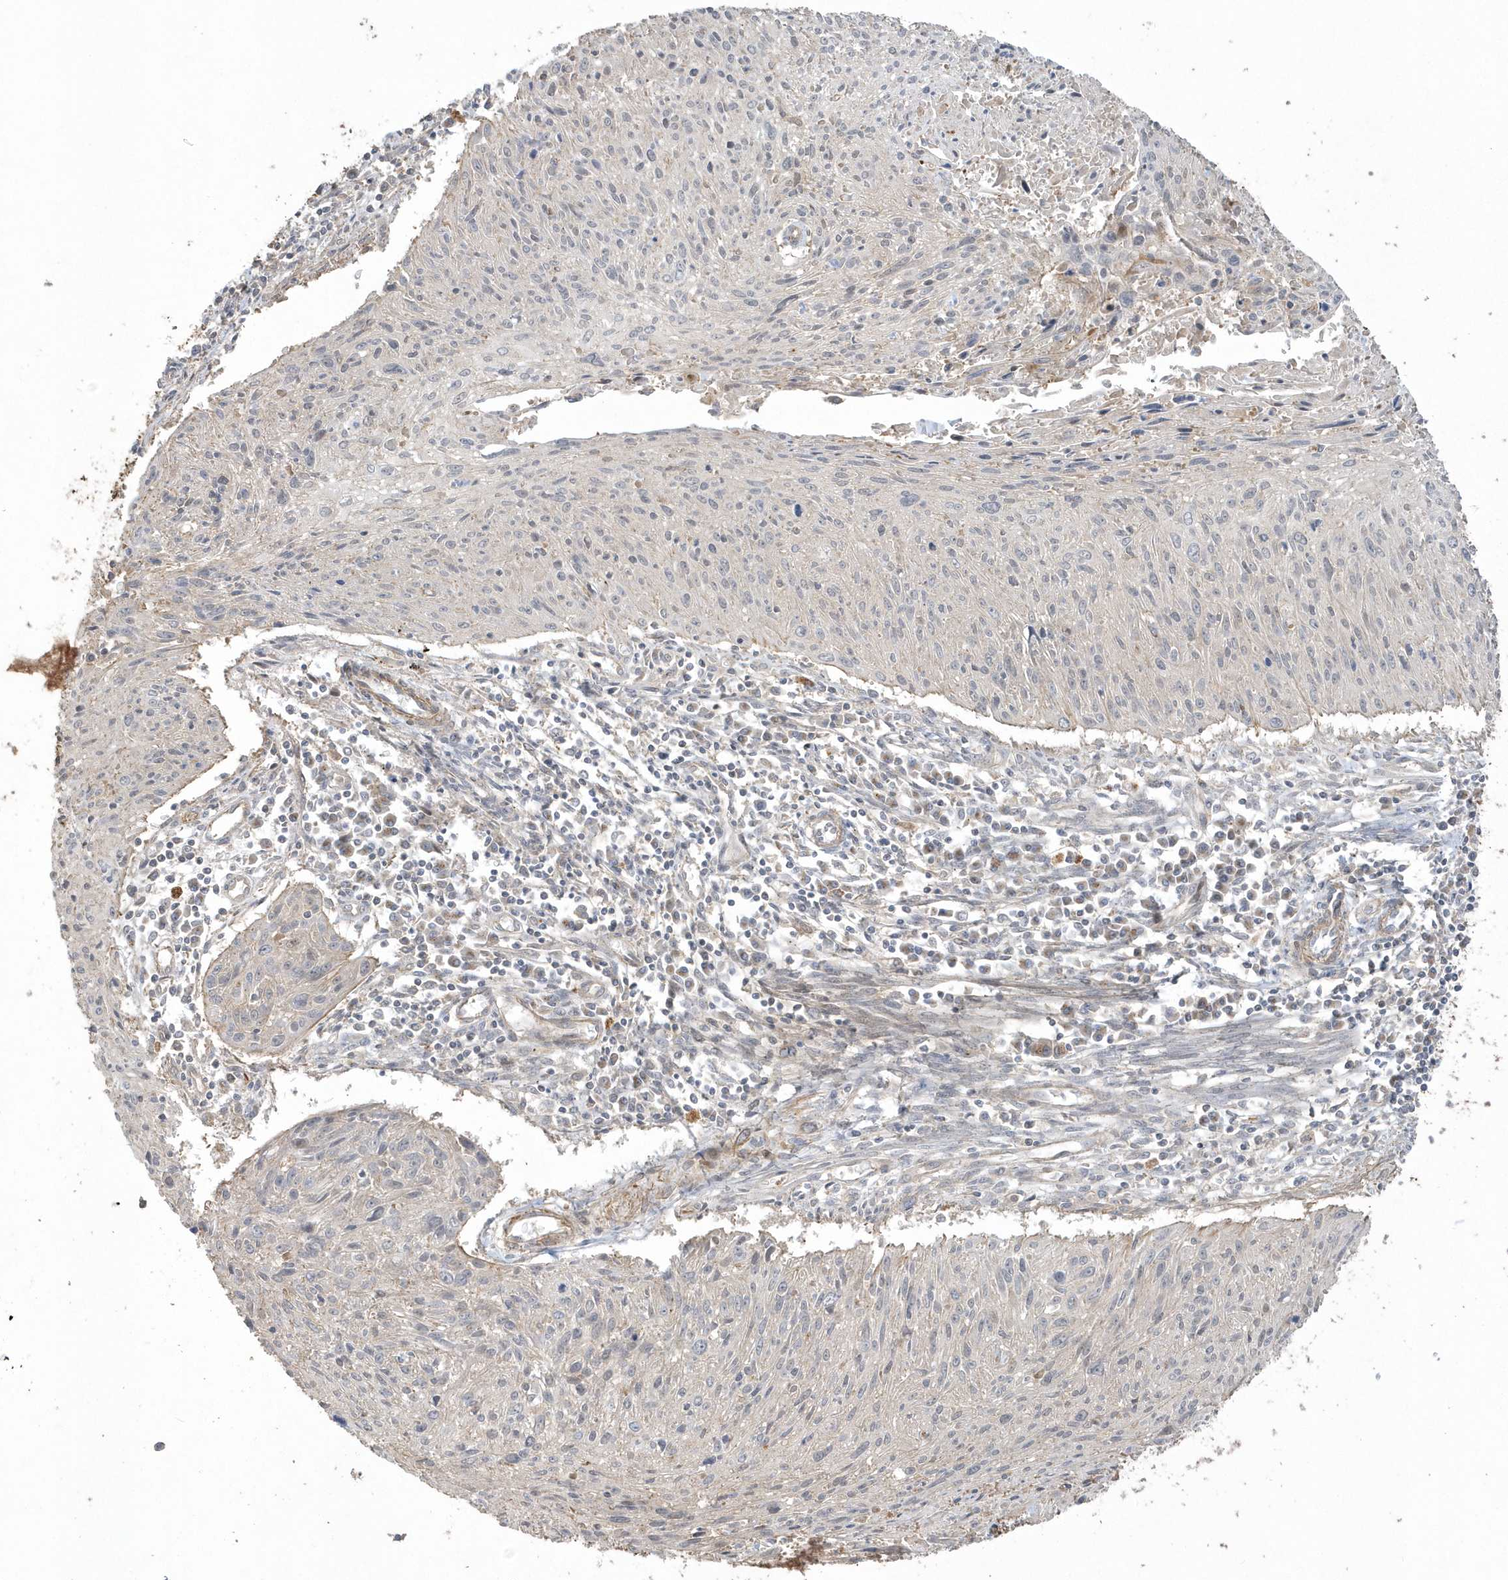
{"staining": {"intensity": "negative", "quantity": "none", "location": "none"}, "tissue": "cervical cancer", "cell_type": "Tumor cells", "image_type": "cancer", "snomed": [{"axis": "morphology", "description": "Squamous cell carcinoma, NOS"}, {"axis": "topography", "description": "Cervix"}], "caption": "A photomicrograph of human squamous cell carcinoma (cervical) is negative for staining in tumor cells.", "gene": "ARMC8", "patient": {"sex": "female", "age": 51}}